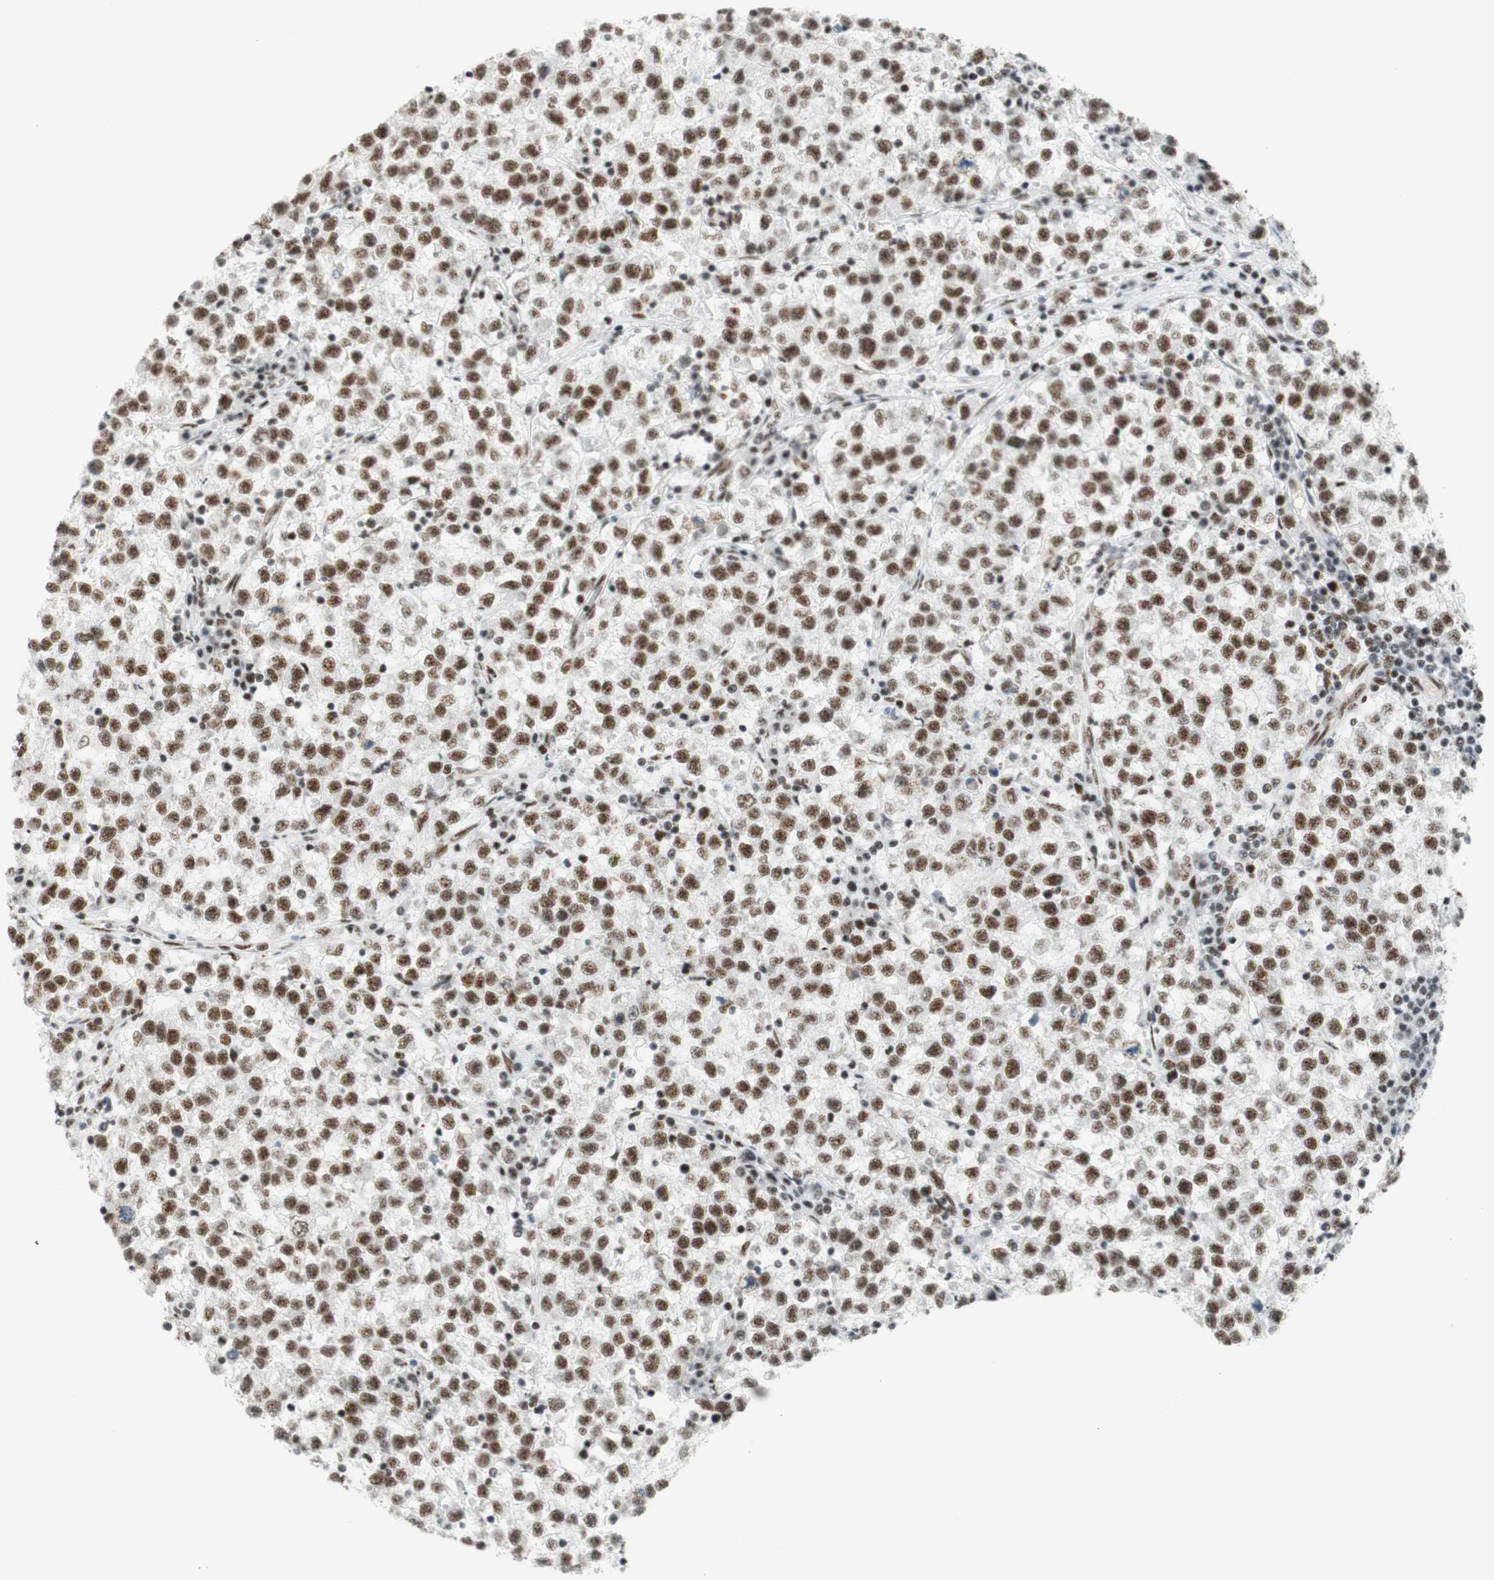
{"staining": {"intensity": "strong", "quantity": "25%-75%", "location": "nuclear"}, "tissue": "testis cancer", "cell_type": "Tumor cells", "image_type": "cancer", "snomed": [{"axis": "morphology", "description": "Seminoma, NOS"}, {"axis": "topography", "description": "Testis"}], "caption": "Tumor cells show strong nuclear positivity in about 25%-75% of cells in testis cancer.", "gene": "RNF20", "patient": {"sex": "male", "age": 22}}